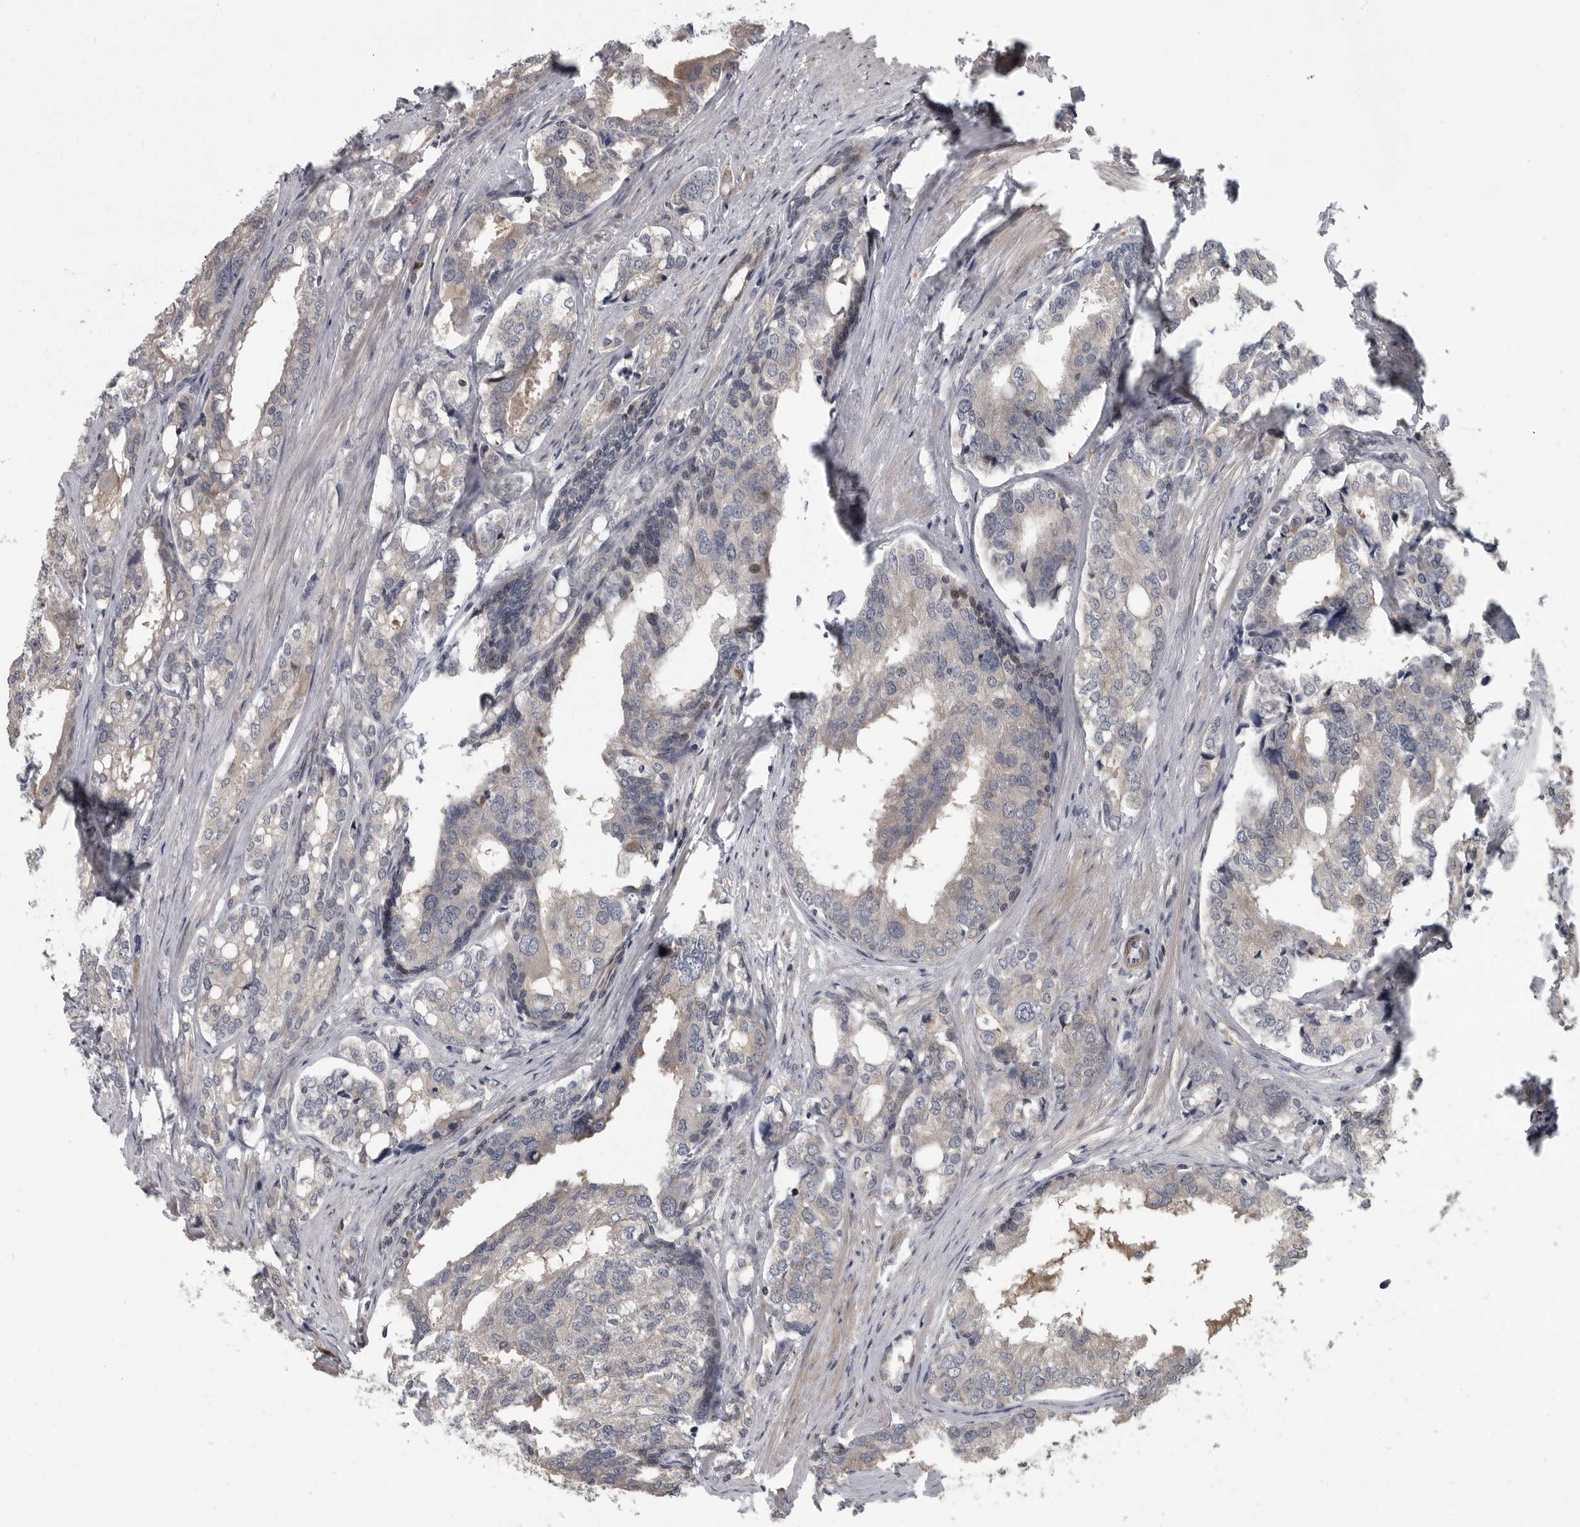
{"staining": {"intensity": "negative", "quantity": "none", "location": "none"}, "tissue": "prostate cancer", "cell_type": "Tumor cells", "image_type": "cancer", "snomed": [{"axis": "morphology", "description": "Adenocarcinoma, High grade"}, {"axis": "topography", "description": "Prostate"}], "caption": "The immunohistochemistry (IHC) micrograph has no significant expression in tumor cells of prostate high-grade adenocarcinoma tissue. (DAB (3,3'-diaminobenzidine) IHC visualized using brightfield microscopy, high magnification).", "gene": "PDE7A", "patient": {"sex": "male", "age": 50}}